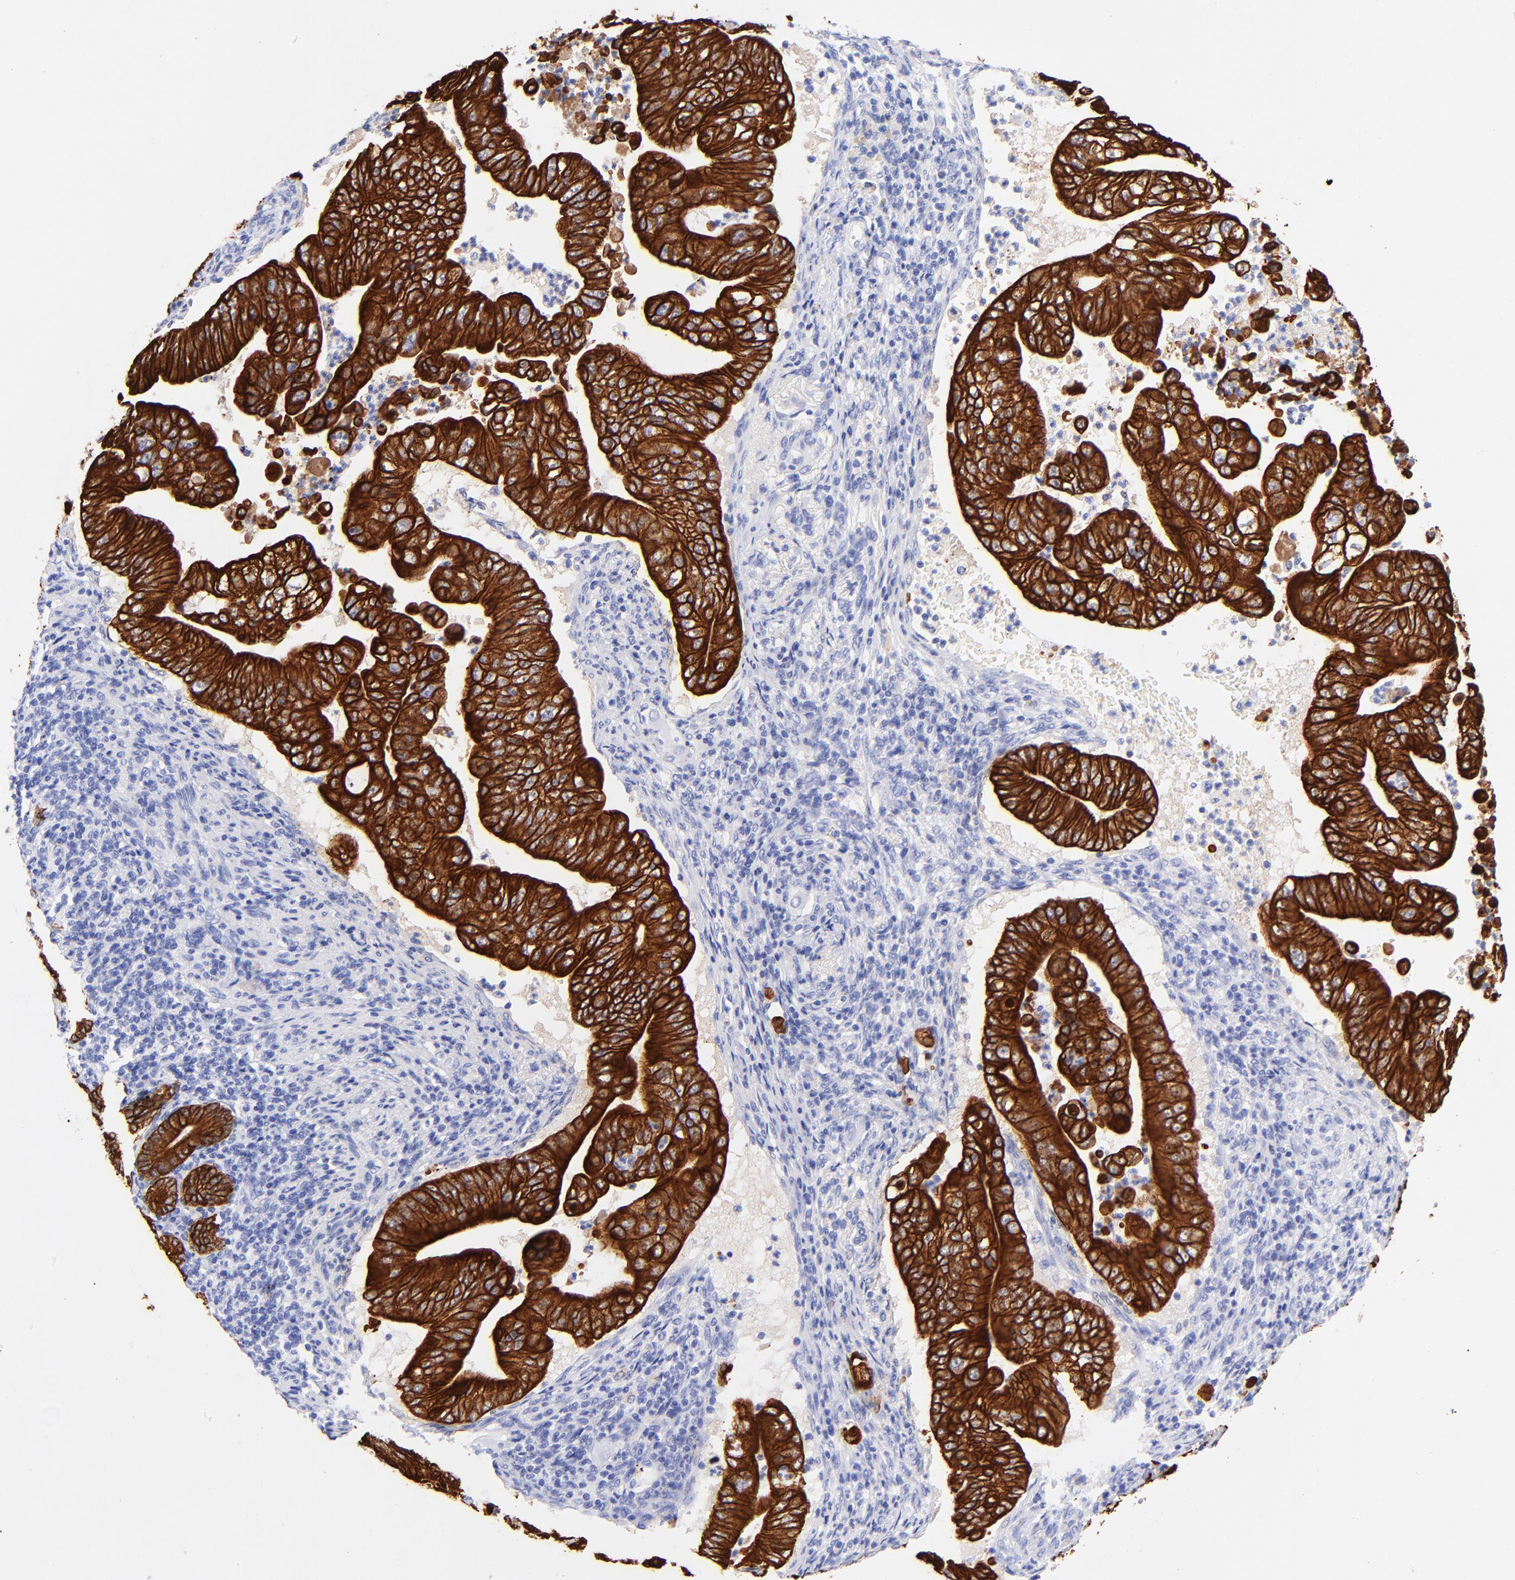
{"staining": {"intensity": "strong", "quantity": ">75%", "location": "cytoplasmic/membranous"}, "tissue": "pancreatic cancer", "cell_type": "Tumor cells", "image_type": "cancer", "snomed": [{"axis": "morphology", "description": "Adenocarcinoma, NOS"}, {"axis": "topography", "description": "Pancreas"}], "caption": "This photomicrograph reveals pancreatic adenocarcinoma stained with immunohistochemistry (IHC) to label a protein in brown. The cytoplasmic/membranous of tumor cells show strong positivity for the protein. Nuclei are counter-stained blue.", "gene": "KRT19", "patient": {"sex": "male", "age": 62}}